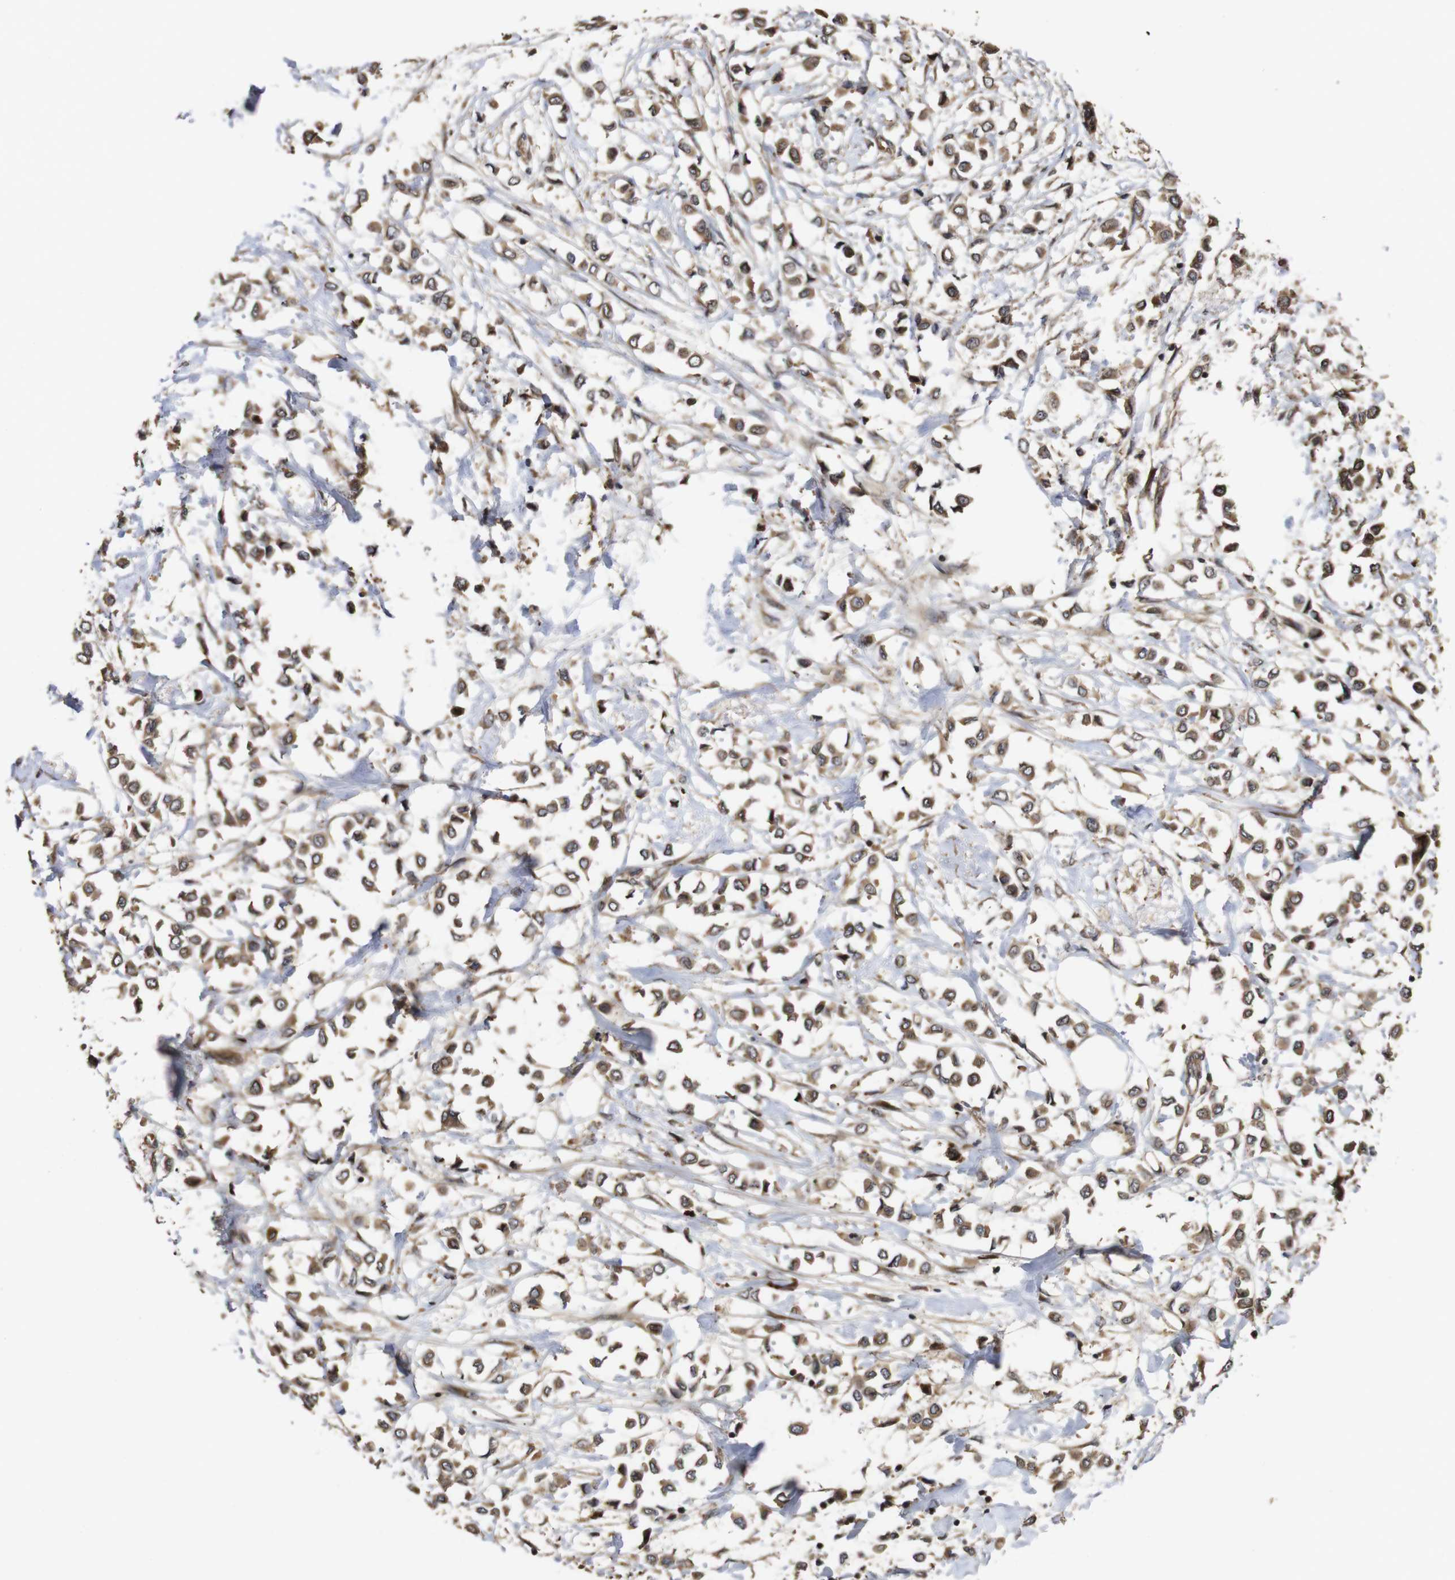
{"staining": {"intensity": "strong", "quantity": ">75%", "location": "cytoplasmic/membranous"}, "tissue": "breast cancer", "cell_type": "Tumor cells", "image_type": "cancer", "snomed": [{"axis": "morphology", "description": "Lobular carcinoma"}, {"axis": "topography", "description": "Breast"}], "caption": "Strong cytoplasmic/membranous expression is present in approximately >75% of tumor cells in breast cancer.", "gene": "PTPN14", "patient": {"sex": "female", "age": 51}}